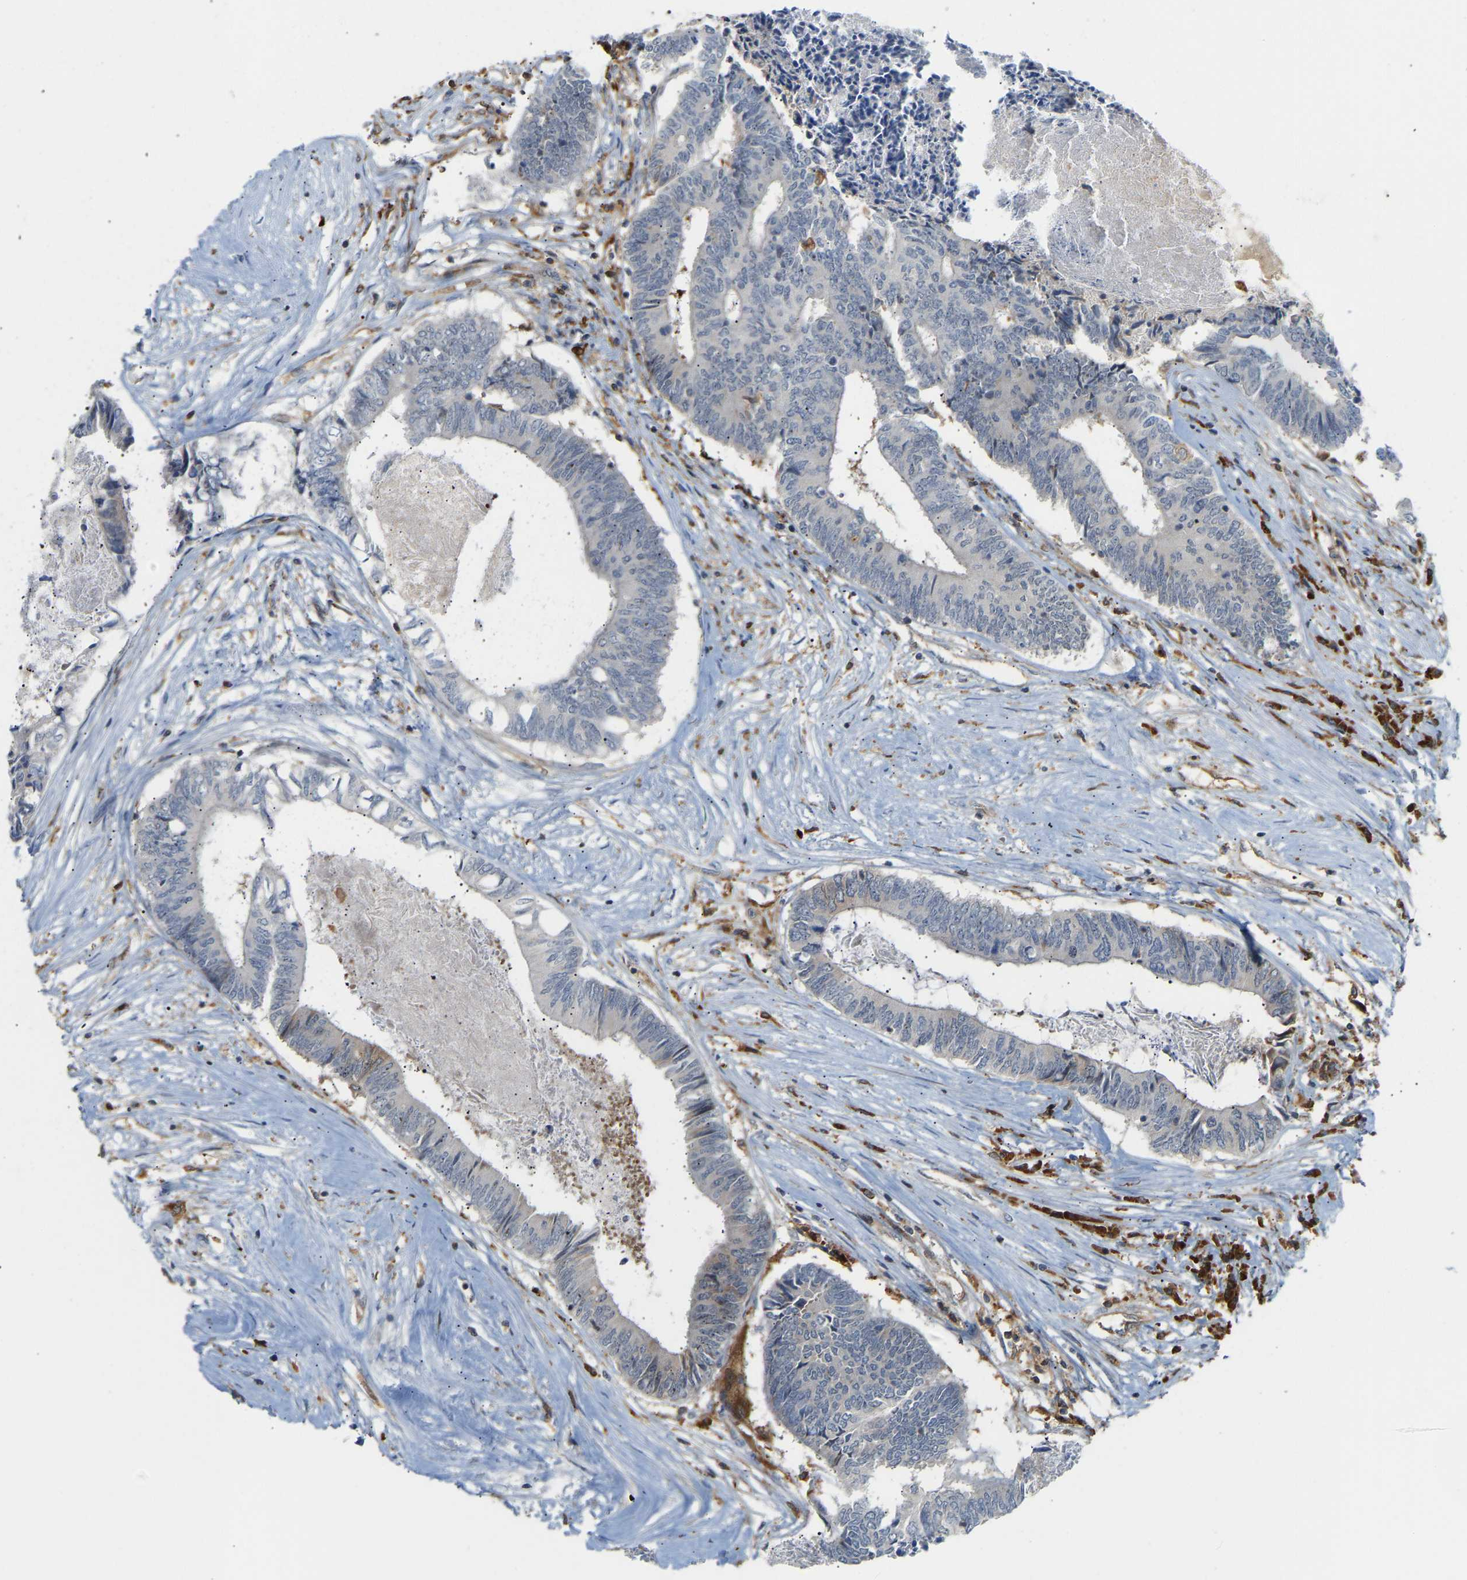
{"staining": {"intensity": "negative", "quantity": "none", "location": "none"}, "tissue": "colorectal cancer", "cell_type": "Tumor cells", "image_type": "cancer", "snomed": [{"axis": "morphology", "description": "Adenocarcinoma, NOS"}, {"axis": "topography", "description": "Rectum"}], "caption": "Human colorectal adenocarcinoma stained for a protein using immunohistochemistry (IHC) reveals no staining in tumor cells.", "gene": "PLCG2", "patient": {"sex": "male", "age": 63}}